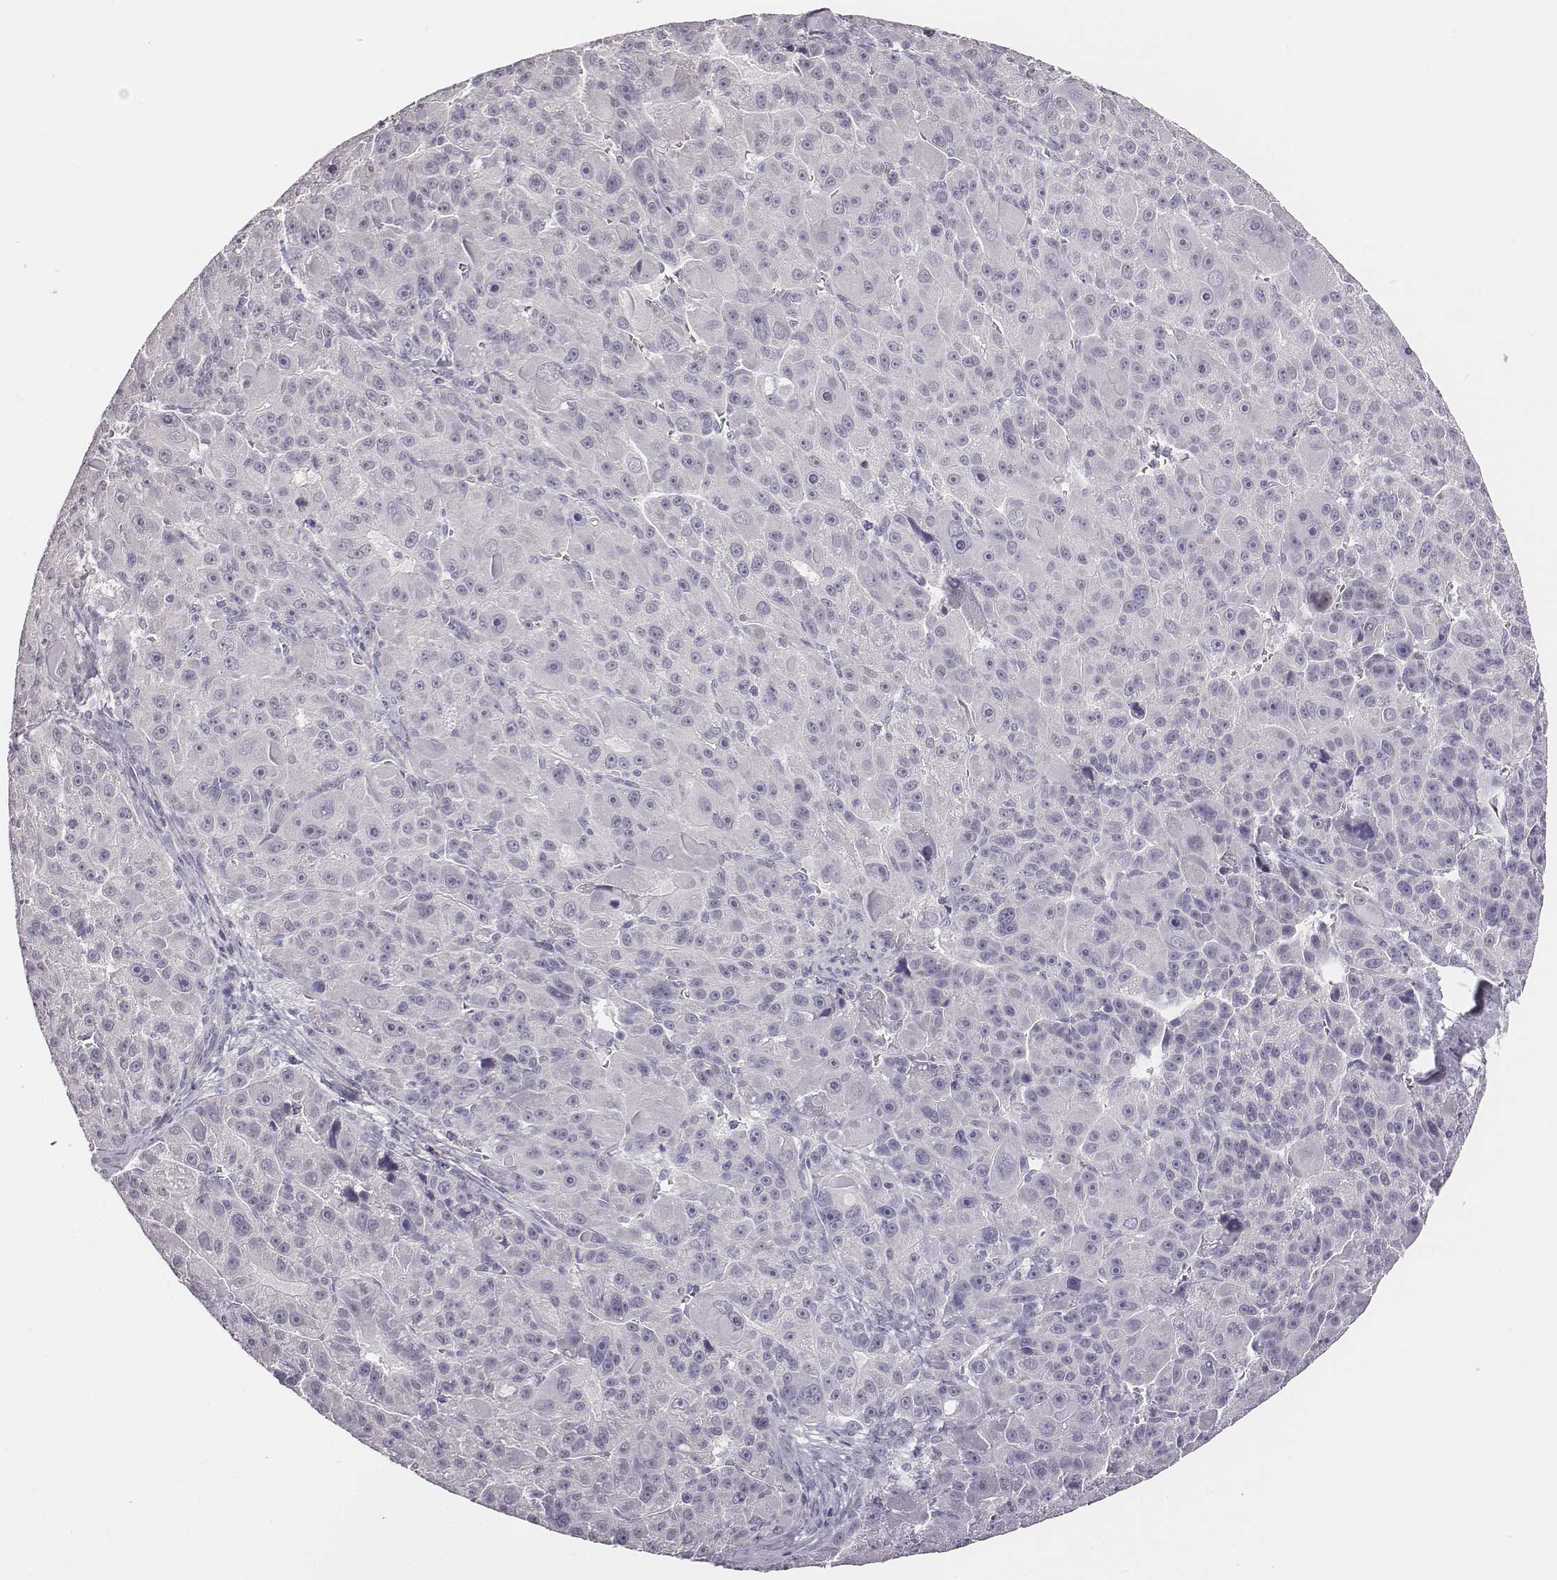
{"staining": {"intensity": "negative", "quantity": "none", "location": "none"}, "tissue": "liver cancer", "cell_type": "Tumor cells", "image_type": "cancer", "snomed": [{"axis": "morphology", "description": "Carcinoma, Hepatocellular, NOS"}, {"axis": "topography", "description": "Liver"}], "caption": "The micrograph displays no staining of tumor cells in liver cancer (hepatocellular carcinoma).", "gene": "ADAM7", "patient": {"sex": "male", "age": 76}}